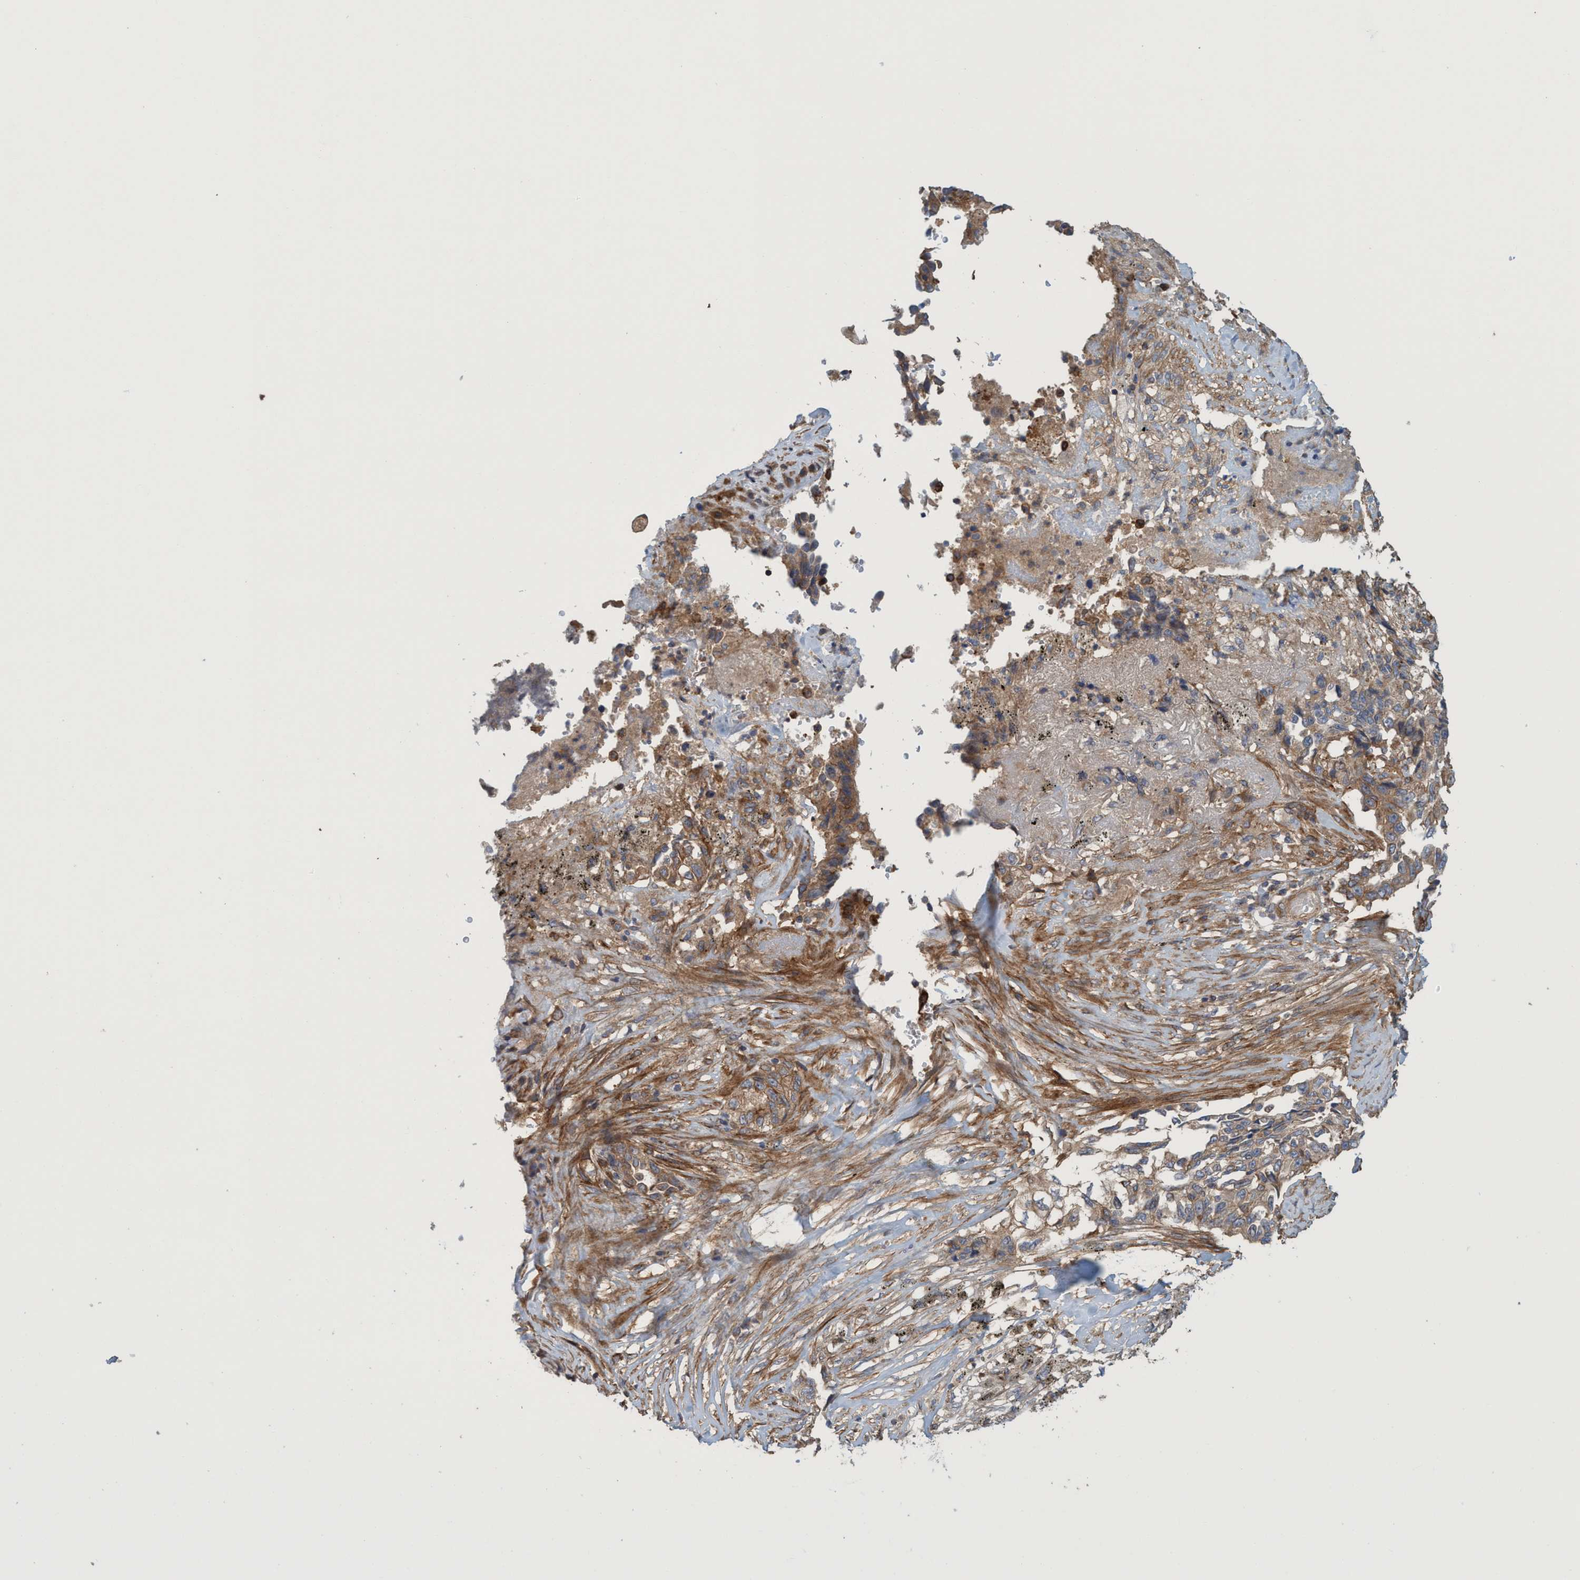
{"staining": {"intensity": "moderate", "quantity": ">75%", "location": "cytoplasmic/membranous"}, "tissue": "lung cancer", "cell_type": "Tumor cells", "image_type": "cancer", "snomed": [{"axis": "morphology", "description": "Adenocarcinoma, NOS"}, {"axis": "topography", "description": "Lung"}], "caption": "Human lung cancer (adenocarcinoma) stained for a protein (brown) shows moderate cytoplasmic/membranous positive positivity in approximately >75% of tumor cells.", "gene": "SPECC1", "patient": {"sex": "female", "age": 51}}